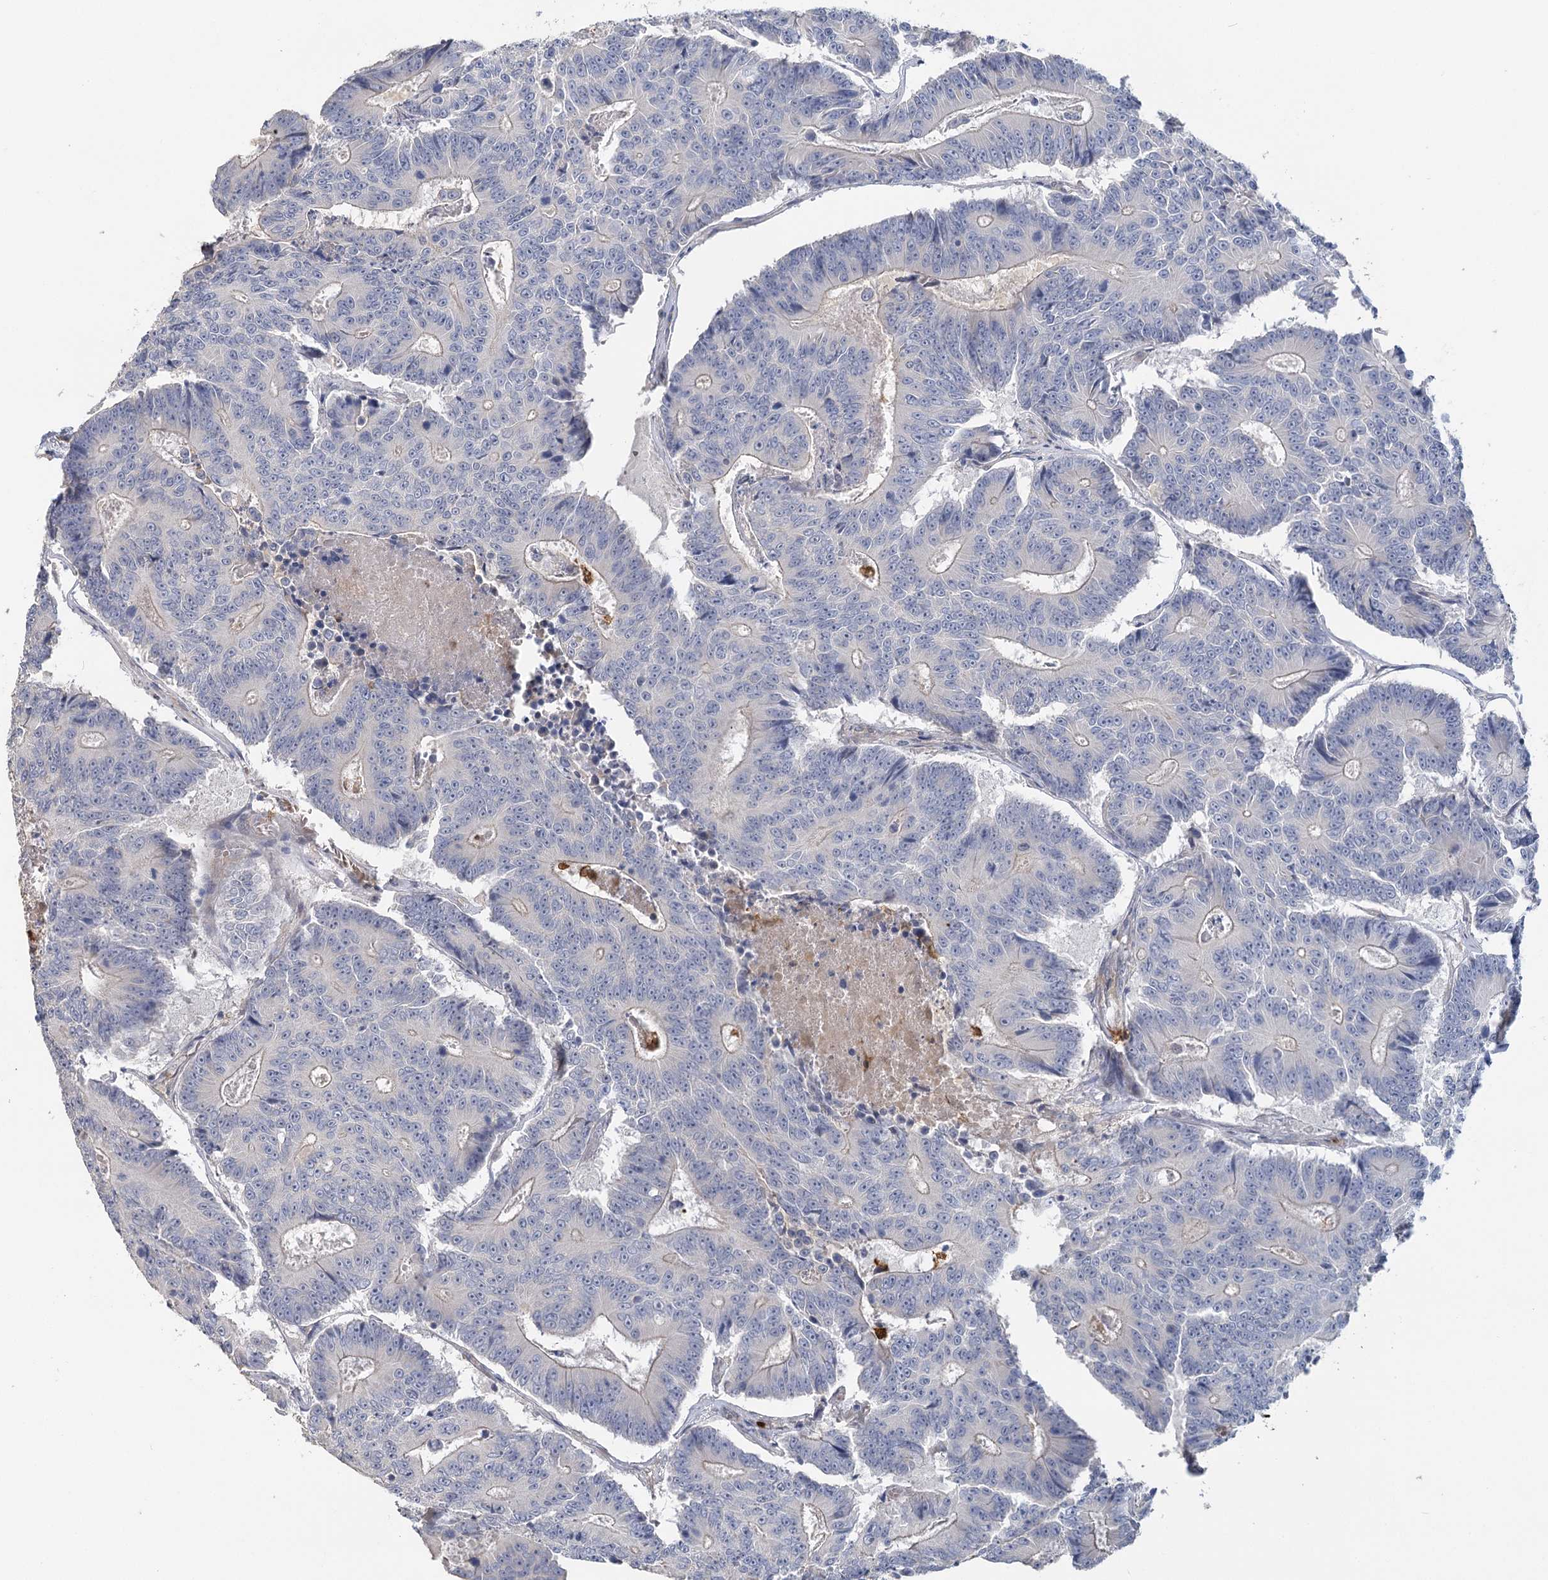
{"staining": {"intensity": "weak", "quantity": "<25%", "location": "cytoplasmic/membranous"}, "tissue": "colorectal cancer", "cell_type": "Tumor cells", "image_type": "cancer", "snomed": [{"axis": "morphology", "description": "Adenocarcinoma, NOS"}, {"axis": "topography", "description": "Colon"}], "caption": "Immunohistochemical staining of colorectal cancer shows no significant positivity in tumor cells.", "gene": "EPB41L5", "patient": {"sex": "male", "age": 83}}